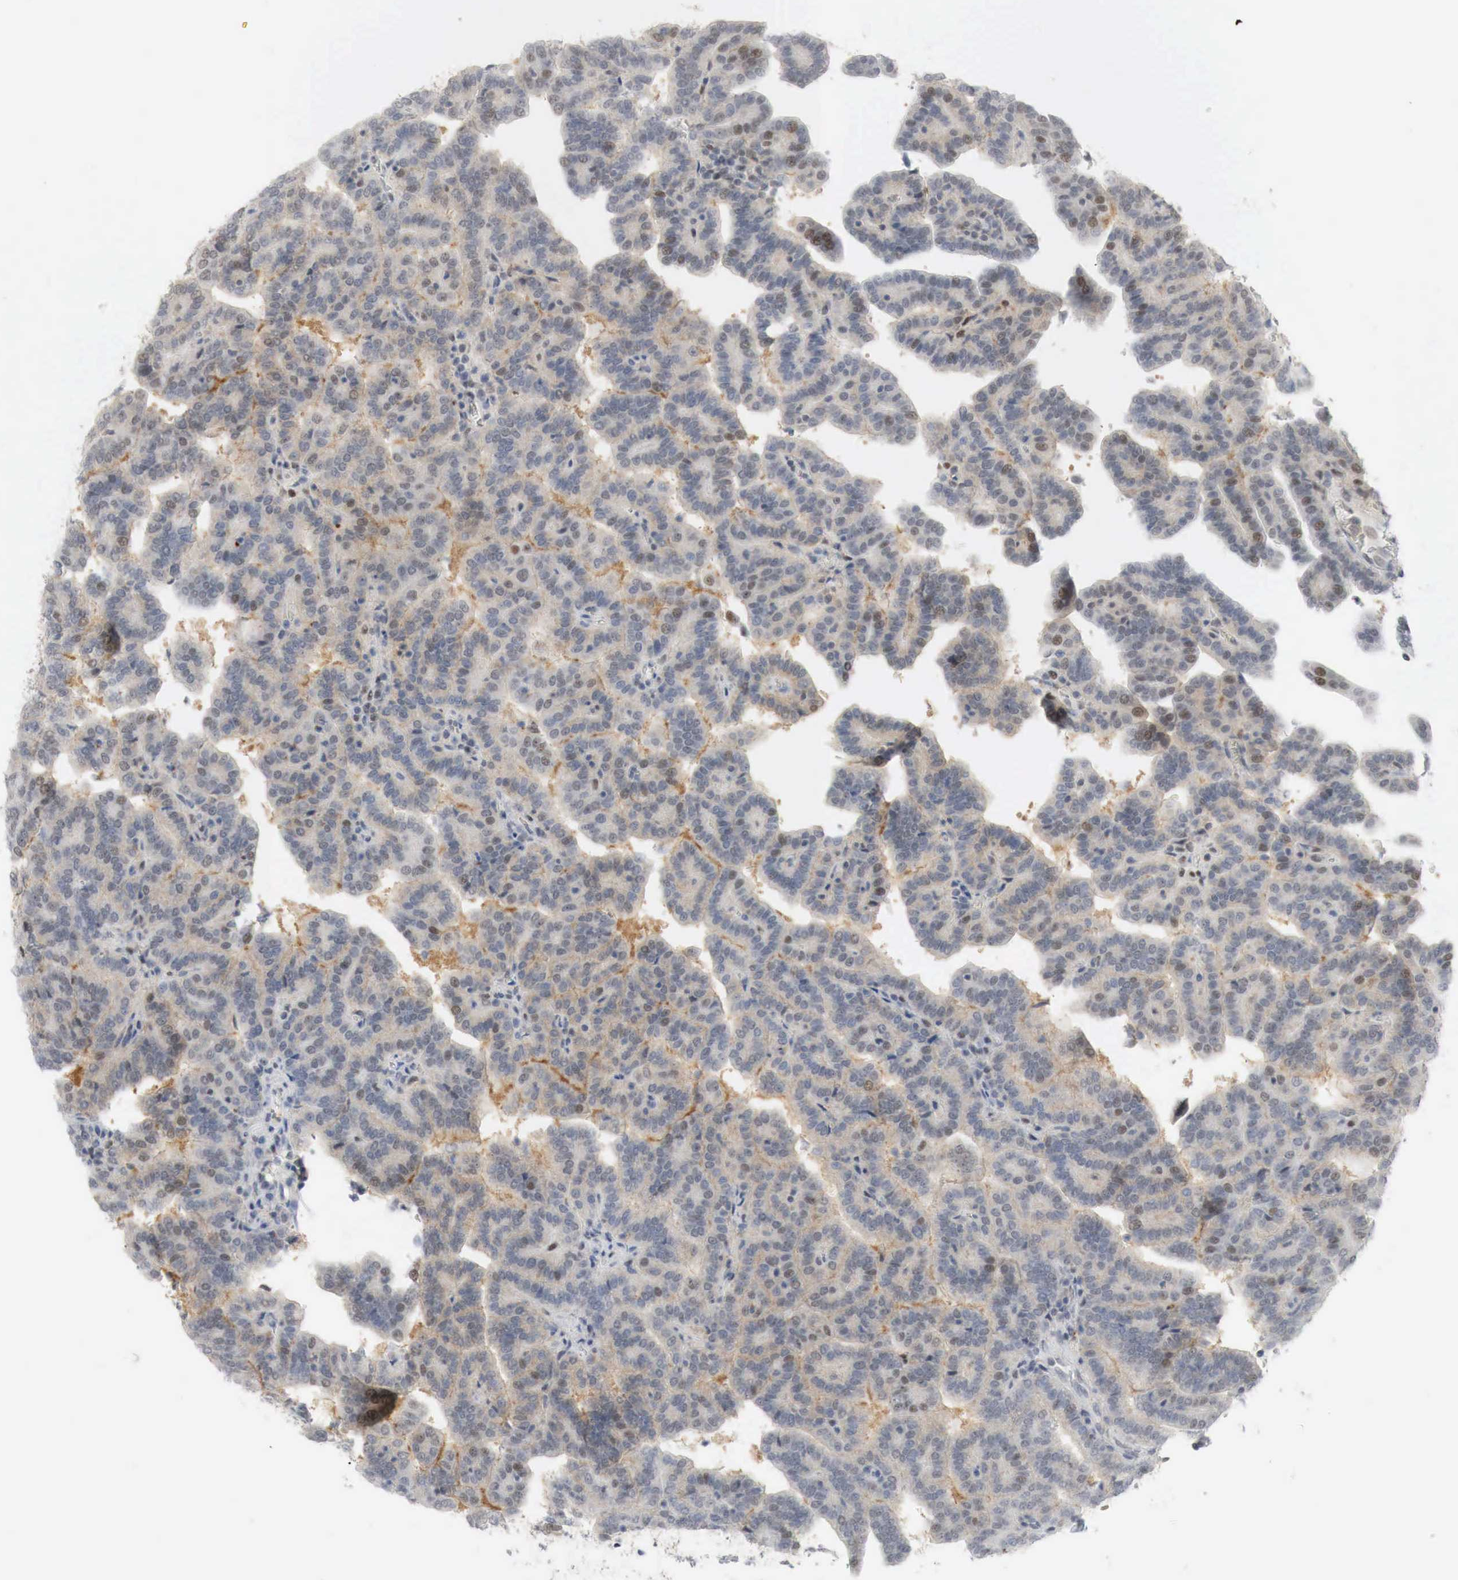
{"staining": {"intensity": "moderate", "quantity": "<25%", "location": "cytoplasmic/membranous,nuclear"}, "tissue": "renal cancer", "cell_type": "Tumor cells", "image_type": "cancer", "snomed": [{"axis": "morphology", "description": "Adenocarcinoma, NOS"}, {"axis": "topography", "description": "Kidney"}], "caption": "Protein expression analysis of human renal adenocarcinoma reveals moderate cytoplasmic/membranous and nuclear positivity in approximately <25% of tumor cells.", "gene": "MYC", "patient": {"sex": "male", "age": 61}}